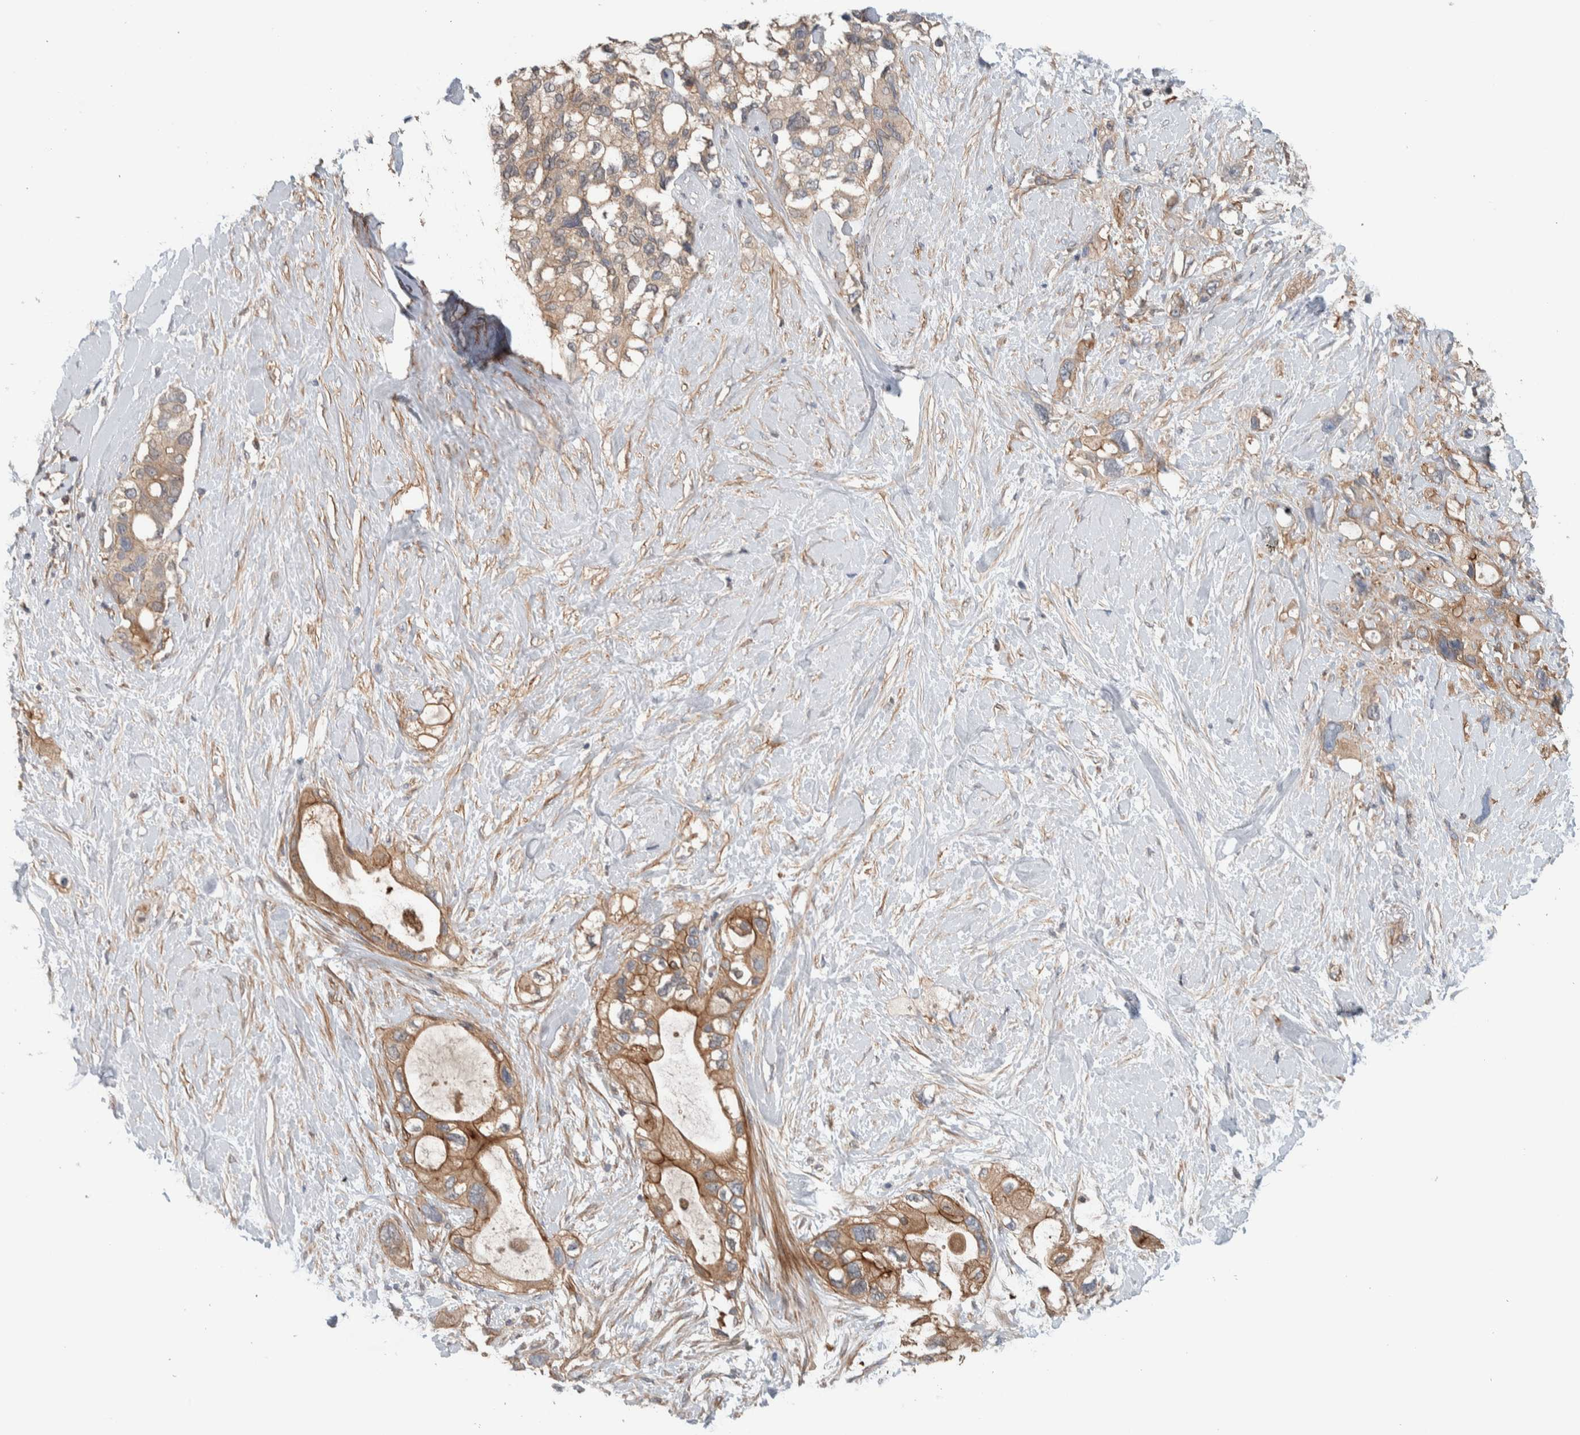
{"staining": {"intensity": "moderate", "quantity": ">75%", "location": "cytoplasmic/membranous"}, "tissue": "pancreatic cancer", "cell_type": "Tumor cells", "image_type": "cancer", "snomed": [{"axis": "morphology", "description": "Adenocarcinoma, NOS"}, {"axis": "topography", "description": "Pancreas"}], "caption": "Human pancreatic adenocarcinoma stained for a protein (brown) reveals moderate cytoplasmic/membranous positive positivity in about >75% of tumor cells.", "gene": "MPRIP", "patient": {"sex": "female", "age": 56}}